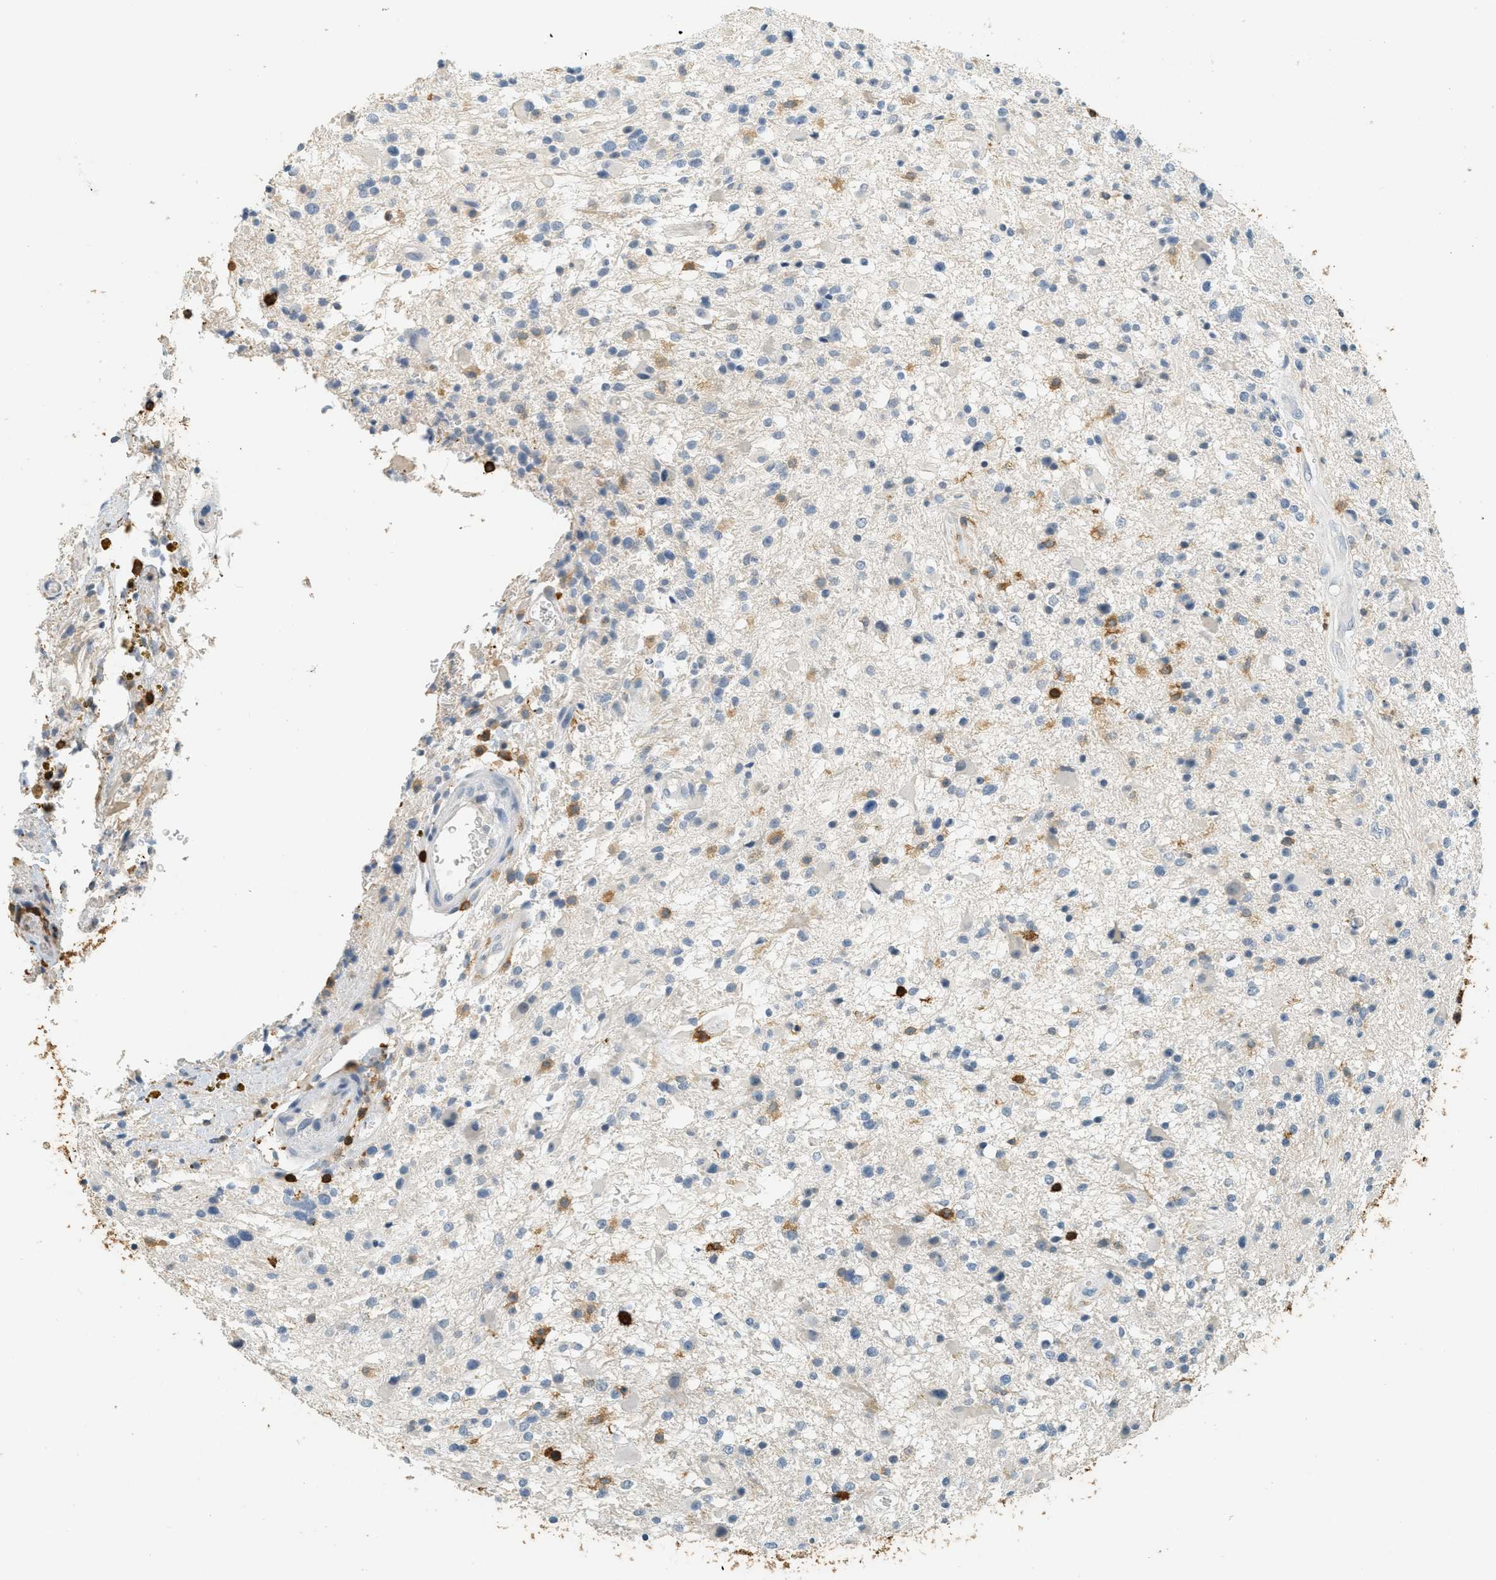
{"staining": {"intensity": "negative", "quantity": "none", "location": "none"}, "tissue": "glioma", "cell_type": "Tumor cells", "image_type": "cancer", "snomed": [{"axis": "morphology", "description": "Glioma, malignant, High grade"}, {"axis": "topography", "description": "Brain"}], "caption": "Micrograph shows no protein staining in tumor cells of malignant glioma (high-grade) tissue. (DAB (3,3'-diaminobenzidine) IHC visualized using brightfield microscopy, high magnification).", "gene": "LSP1", "patient": {"sex": "male", "age": 33}}